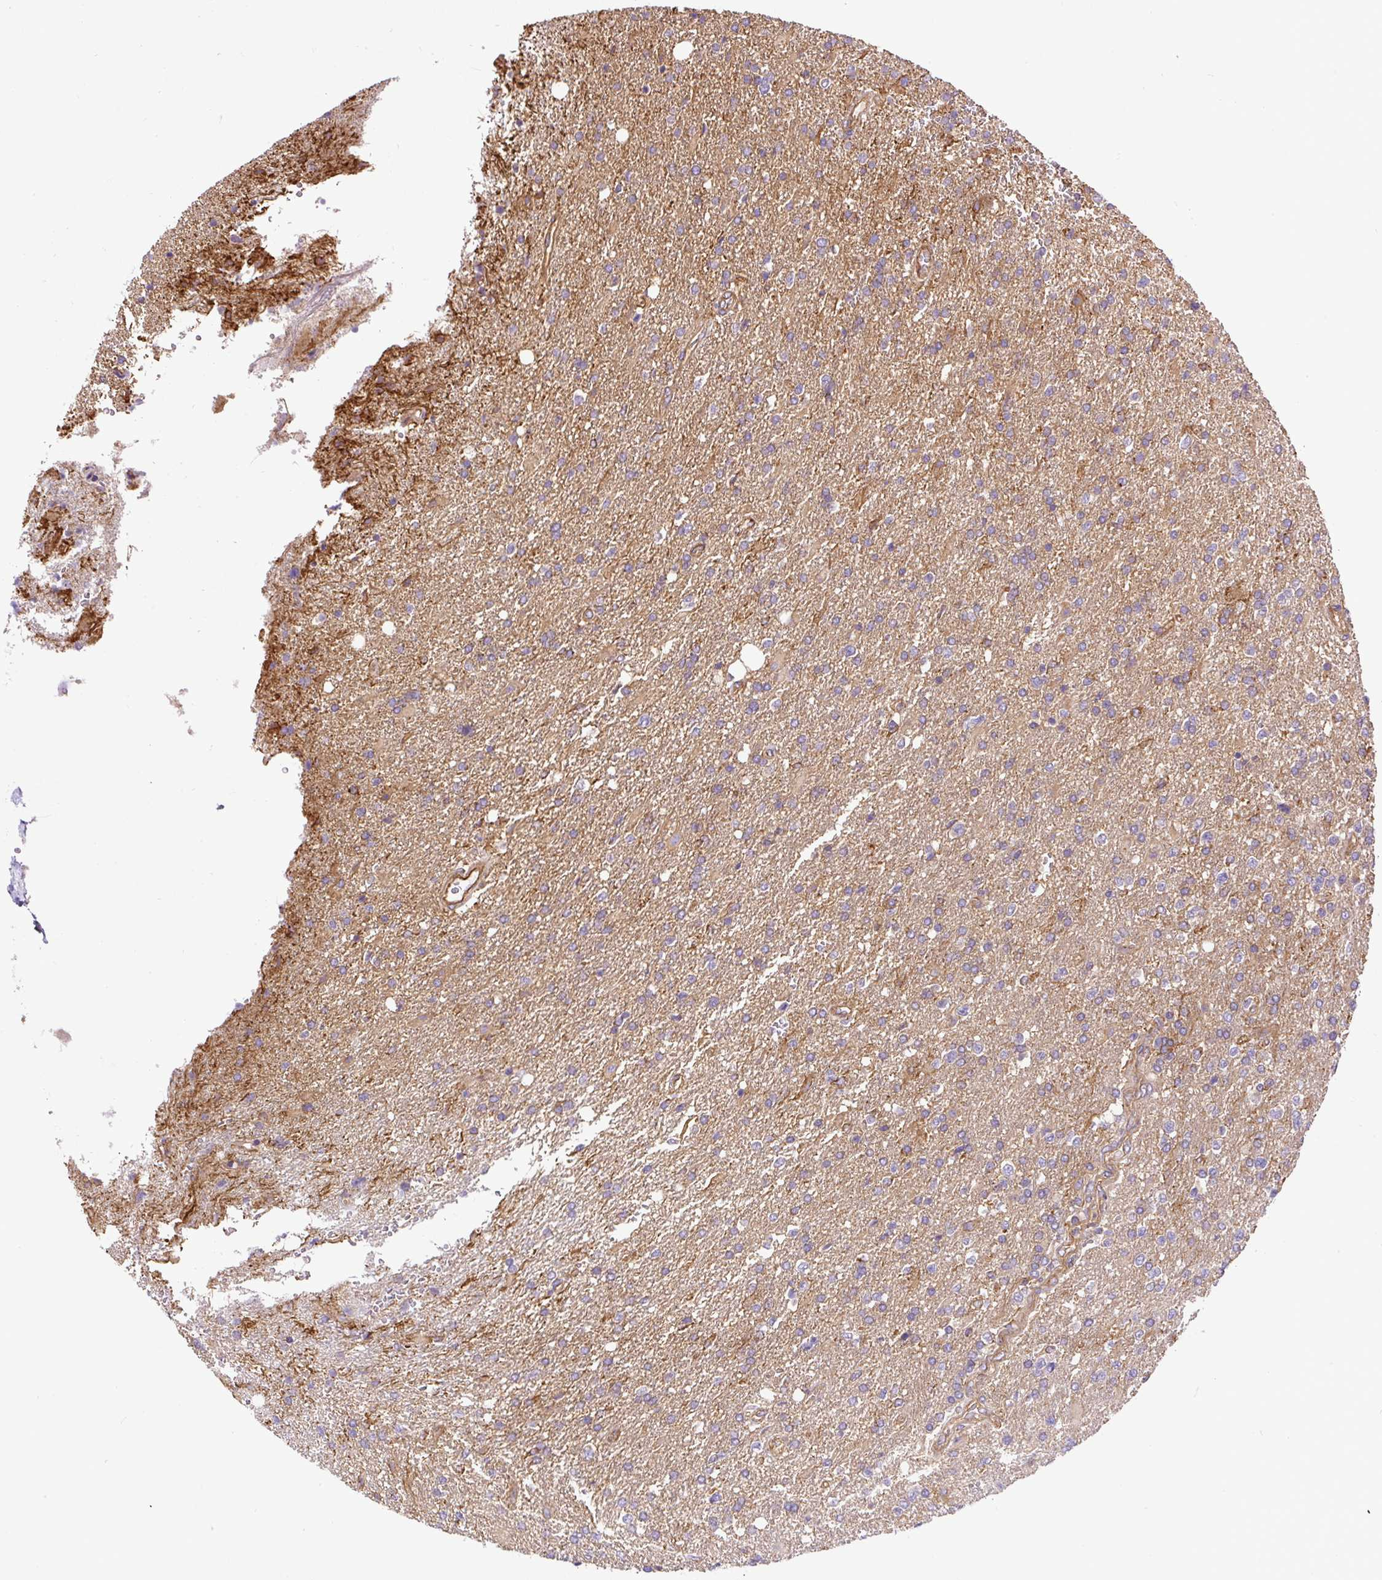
{"staining": {"intensity": "weak", "quantity": "<25%", "location": "cytoplasmic/membranous"}, "tissue": "glioma", "cell_type": "Tumor cells", "image_type": "cancer", "snomed": [{"axis": "morphology", "description": "Glioma, malignant, High grade"}, {"axis": "topography", "description": "Brain"}], "caption": "Glioma was stained to show a protein in brown. There is no significant expression in tumor cells. (Immunohistochemistry (ihc), brightfield microscopy, high magnification).", "gene": "DCTN1", "patient": {"sex": "male", "age": 56}}